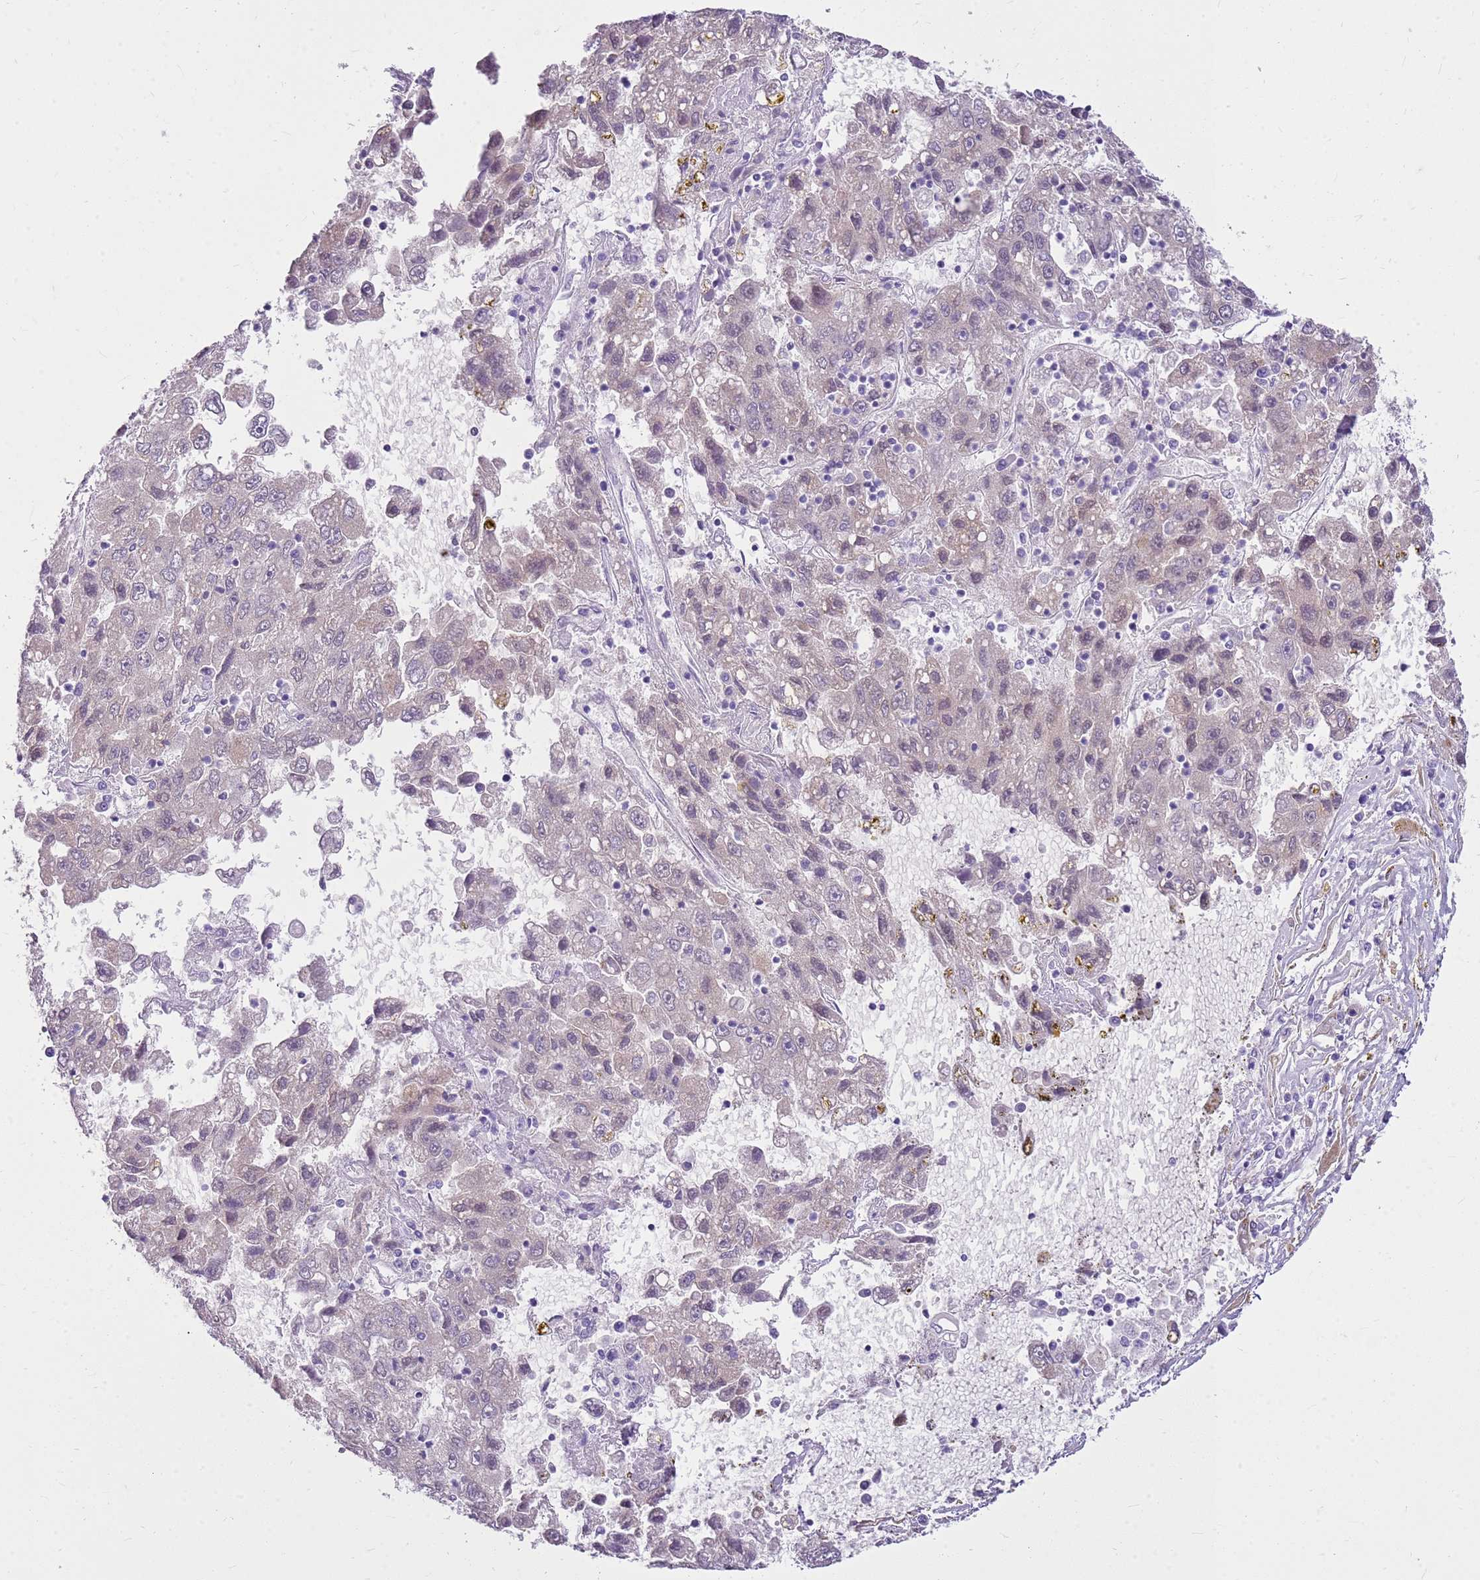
{"staining": {"intensity": "negative", "quantity": "none", "location": "none"}, "tissue": "liver cancer", "cell_type": "Tumor cells", "image_type": "cancer", "snomed": [{"axis": "morphology", "description": "Carcinoma, Hepatocellular, NOS"}, {"axis": "topography", "description": "Liver"}], "caption": "High magnification brightfield microscopy of liver cancer stained with DAB (3,3'-diaminobenzidine) (brown) and counterstained with hematoxylin (blue): tumor cells show no significant staining.", "gene": "HSPB1", "patient": {"sex": "male", "age": 49}}